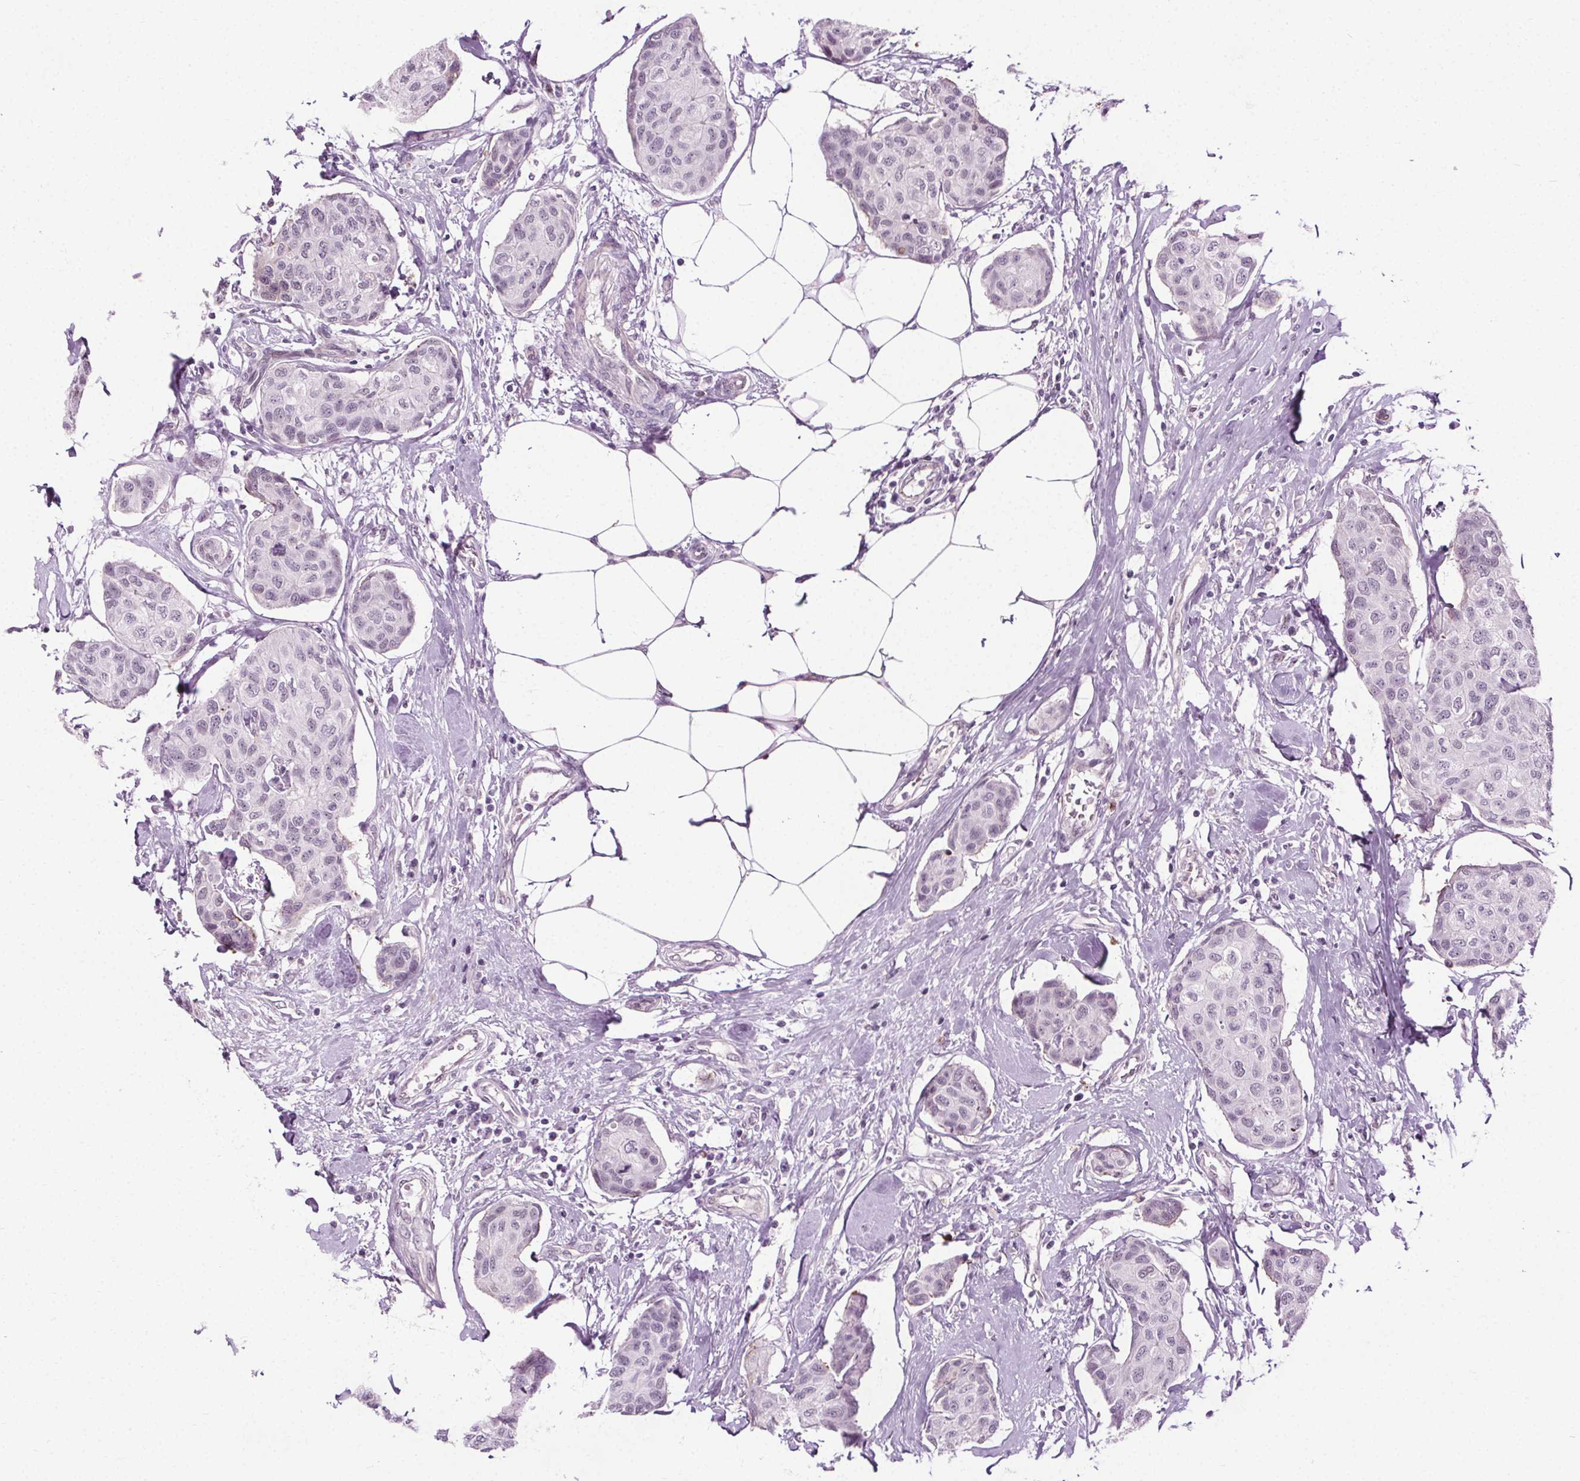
{"staining": {"intensity": "negative", "quantity": "none", "location": "none"}, "tissue": "breast cancer", "cell_type": "Tumor cells", "image_type": "cancer", "snomed": [{"axis": "morphology", "description": "Duct carcinoma"}, {"axis": "topography", "description": "Breast"}], "caption": "A high-resolution micrograph shows immunohistochemistry staining of breast infiltrating ductal carcinoma, which demonstrates no significant positivity in tumor cells.", "gene": "CEBPA", "patient": {"sex": "female", "age": 80}}